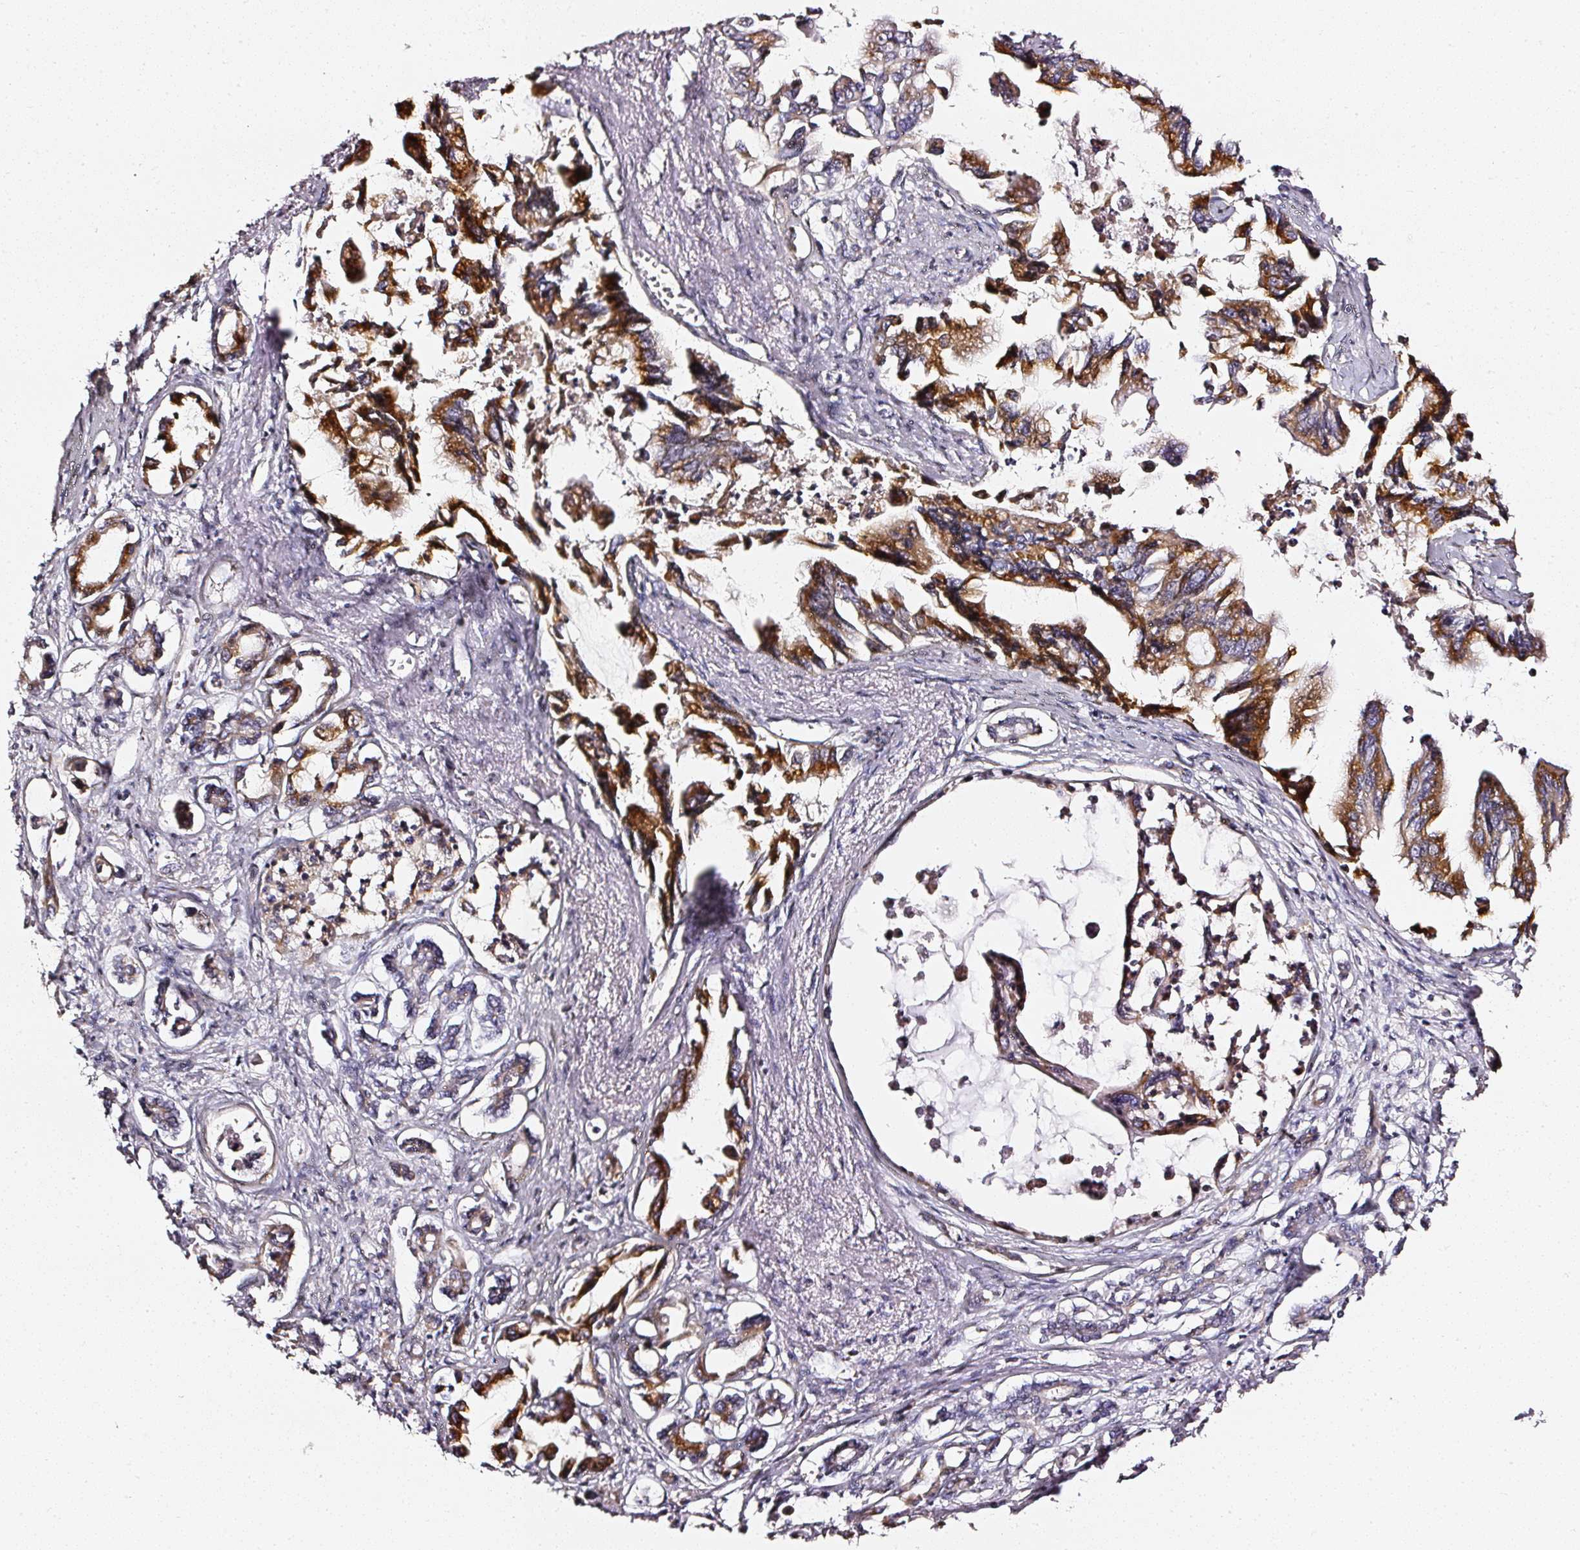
{"staining": {"intensity": "strong", "quantity": ">75%", "location": "cytoplasmic/membranous"}, "tissue": "pancreatic cancer", "cell_type": "Tumor cells", "image_type": "cancer", "snomed": [{"axis": "morphology", "description": "Adenocarcinoma, NOS"}, {"axis": "topography", "description": "Pancreas"}], "caption": "Tumor cells exhibit high levels of strong cytoplasmic/membranous staining in about >75% of cells in pancreatic cancer.", "gene": "NTRK1", "patient": {"sex": "male", "age": 84}}